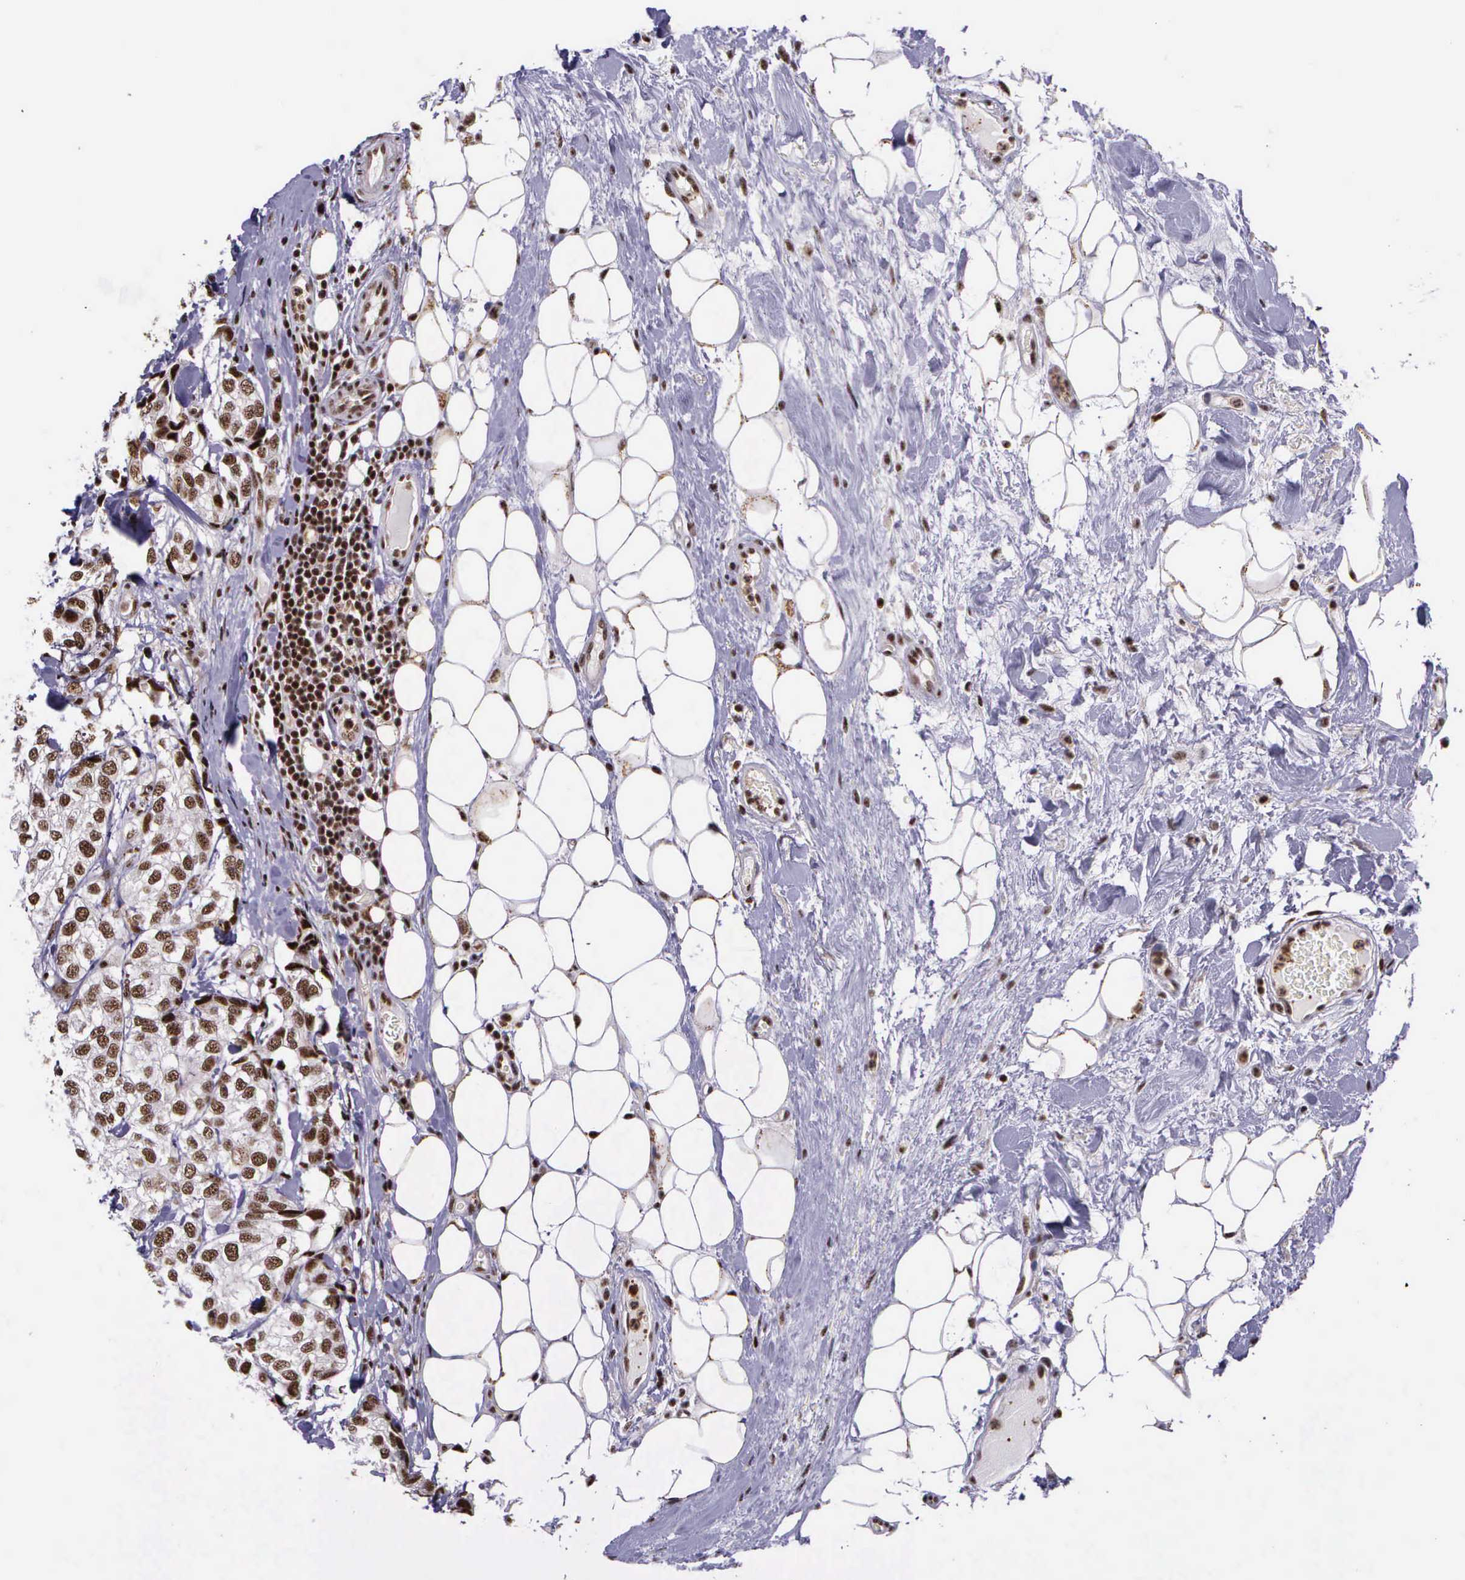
{"staining": {"intensity": "moderate", "quantity": ">75%", "location": "nuclear"}, "tissue": "breast cancer", "cell_type": "Tumor cells", "image_type": "cancer", "snomed": [{"axis": "morphology", "description": "Duct carcinoma"}, {"axis": "topography", "description": "Breast"}], "caption": "Brown immunohistochemical staining in infiltrating ductal carcinoma (breast) shows moderate nuclear positivity in approximately >75% of tumor cells.", "gene": "FAM47A", "patient": {"sex": "female", "age": 68}}